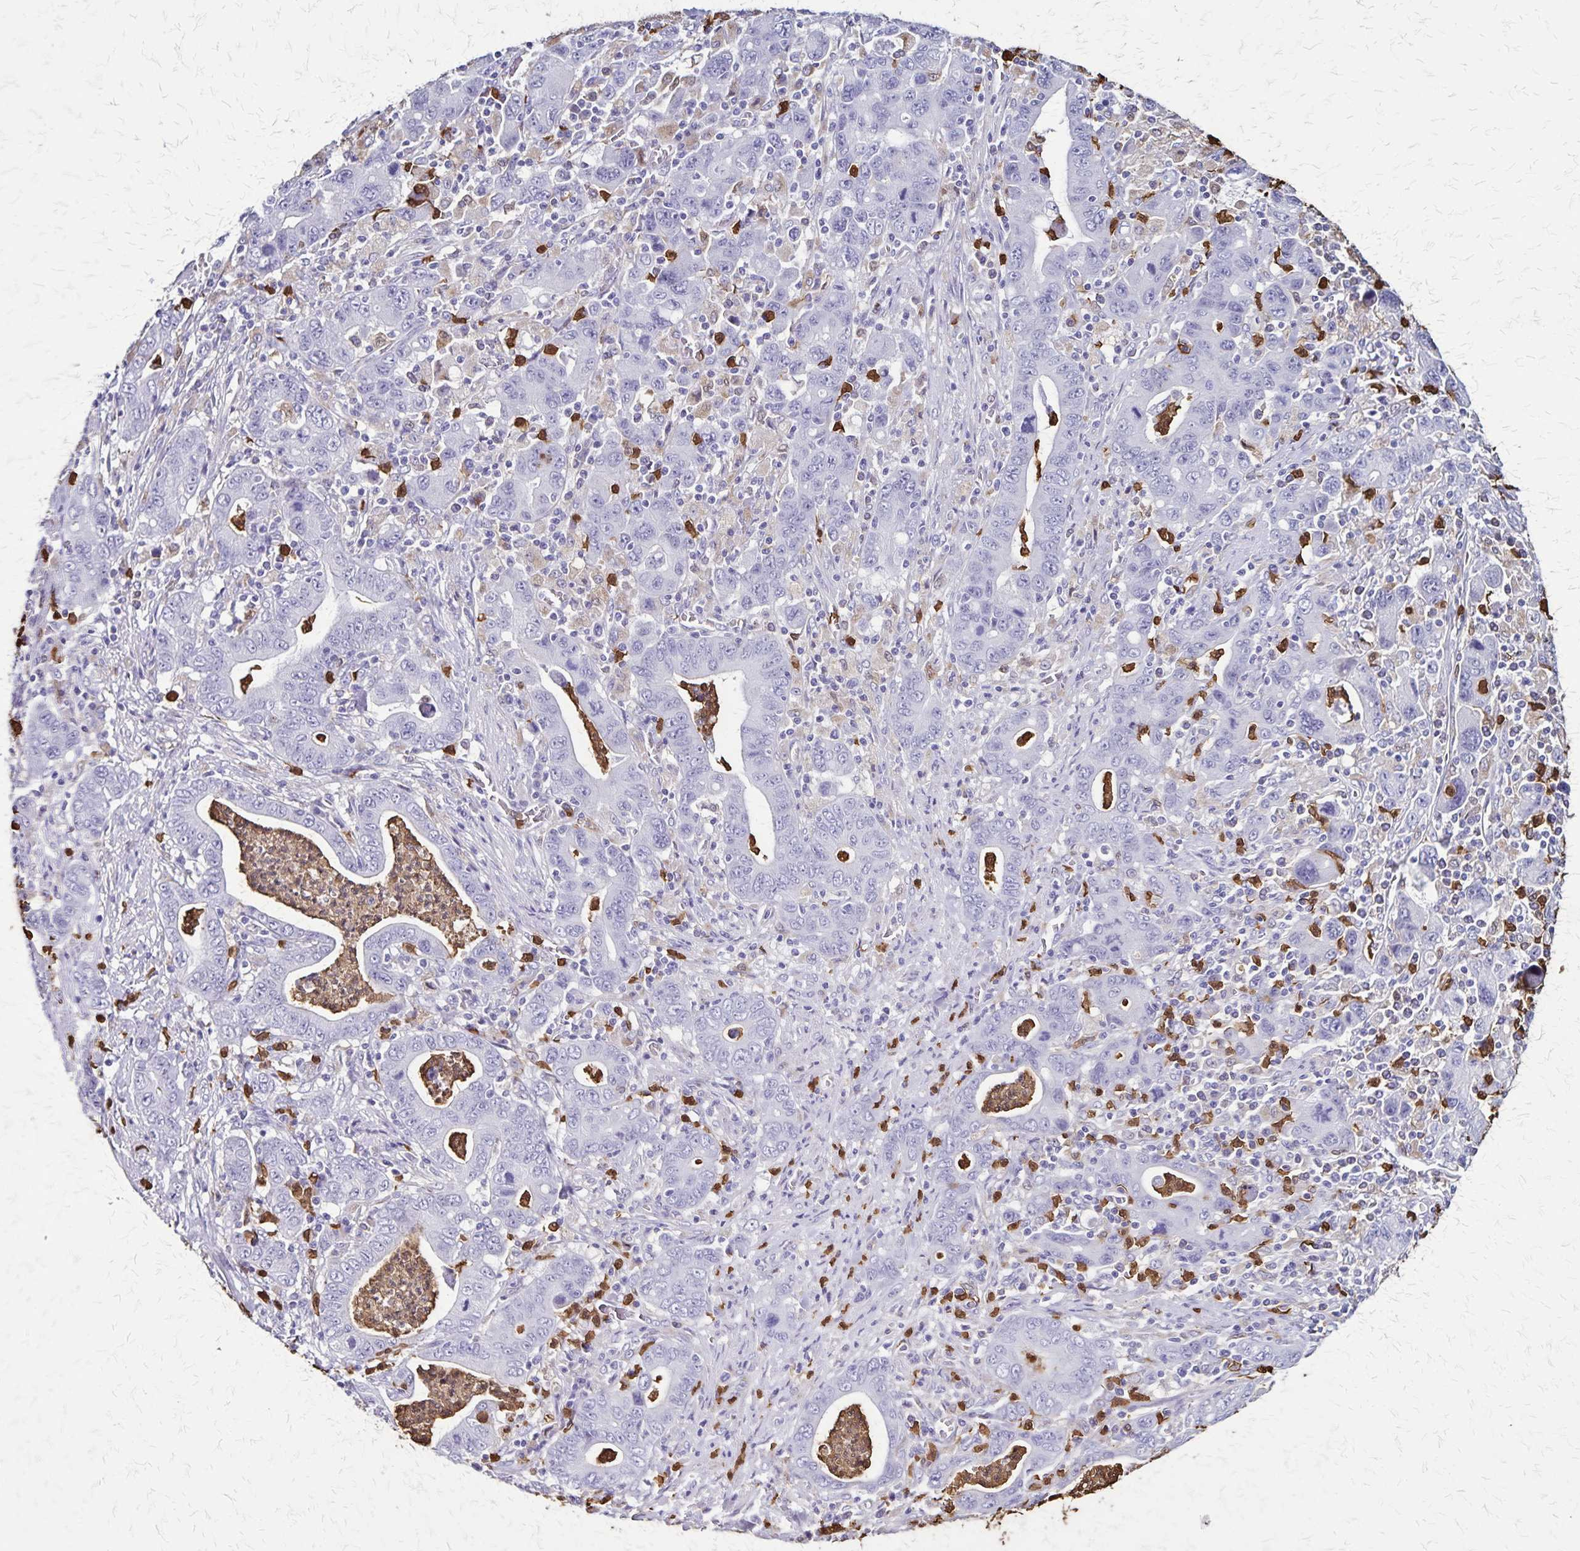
{"staining": {"intensity": "negative", "quantity": "none", "location": "none"}, "tissue": "stomach cancer", "cell_type": "Tumor cells", "image_type": "cancer", "snomed": [{"axis": "morphology", "description": "Adenocarcinoma, NOS"}, {"axis": "topography", "description": "Stomach, upper"}], "caption": "DAB (3,3'-diaminobenzidine) immunohistochemical staining of human stomach cancer (adenocarcinoma) shows no significant staining in tumor cells. (Immunohistochemistry, brightfield microscopy, high magnification).", "gene": "ULBP3", "patient": {"sex": "male", "age": 69}}